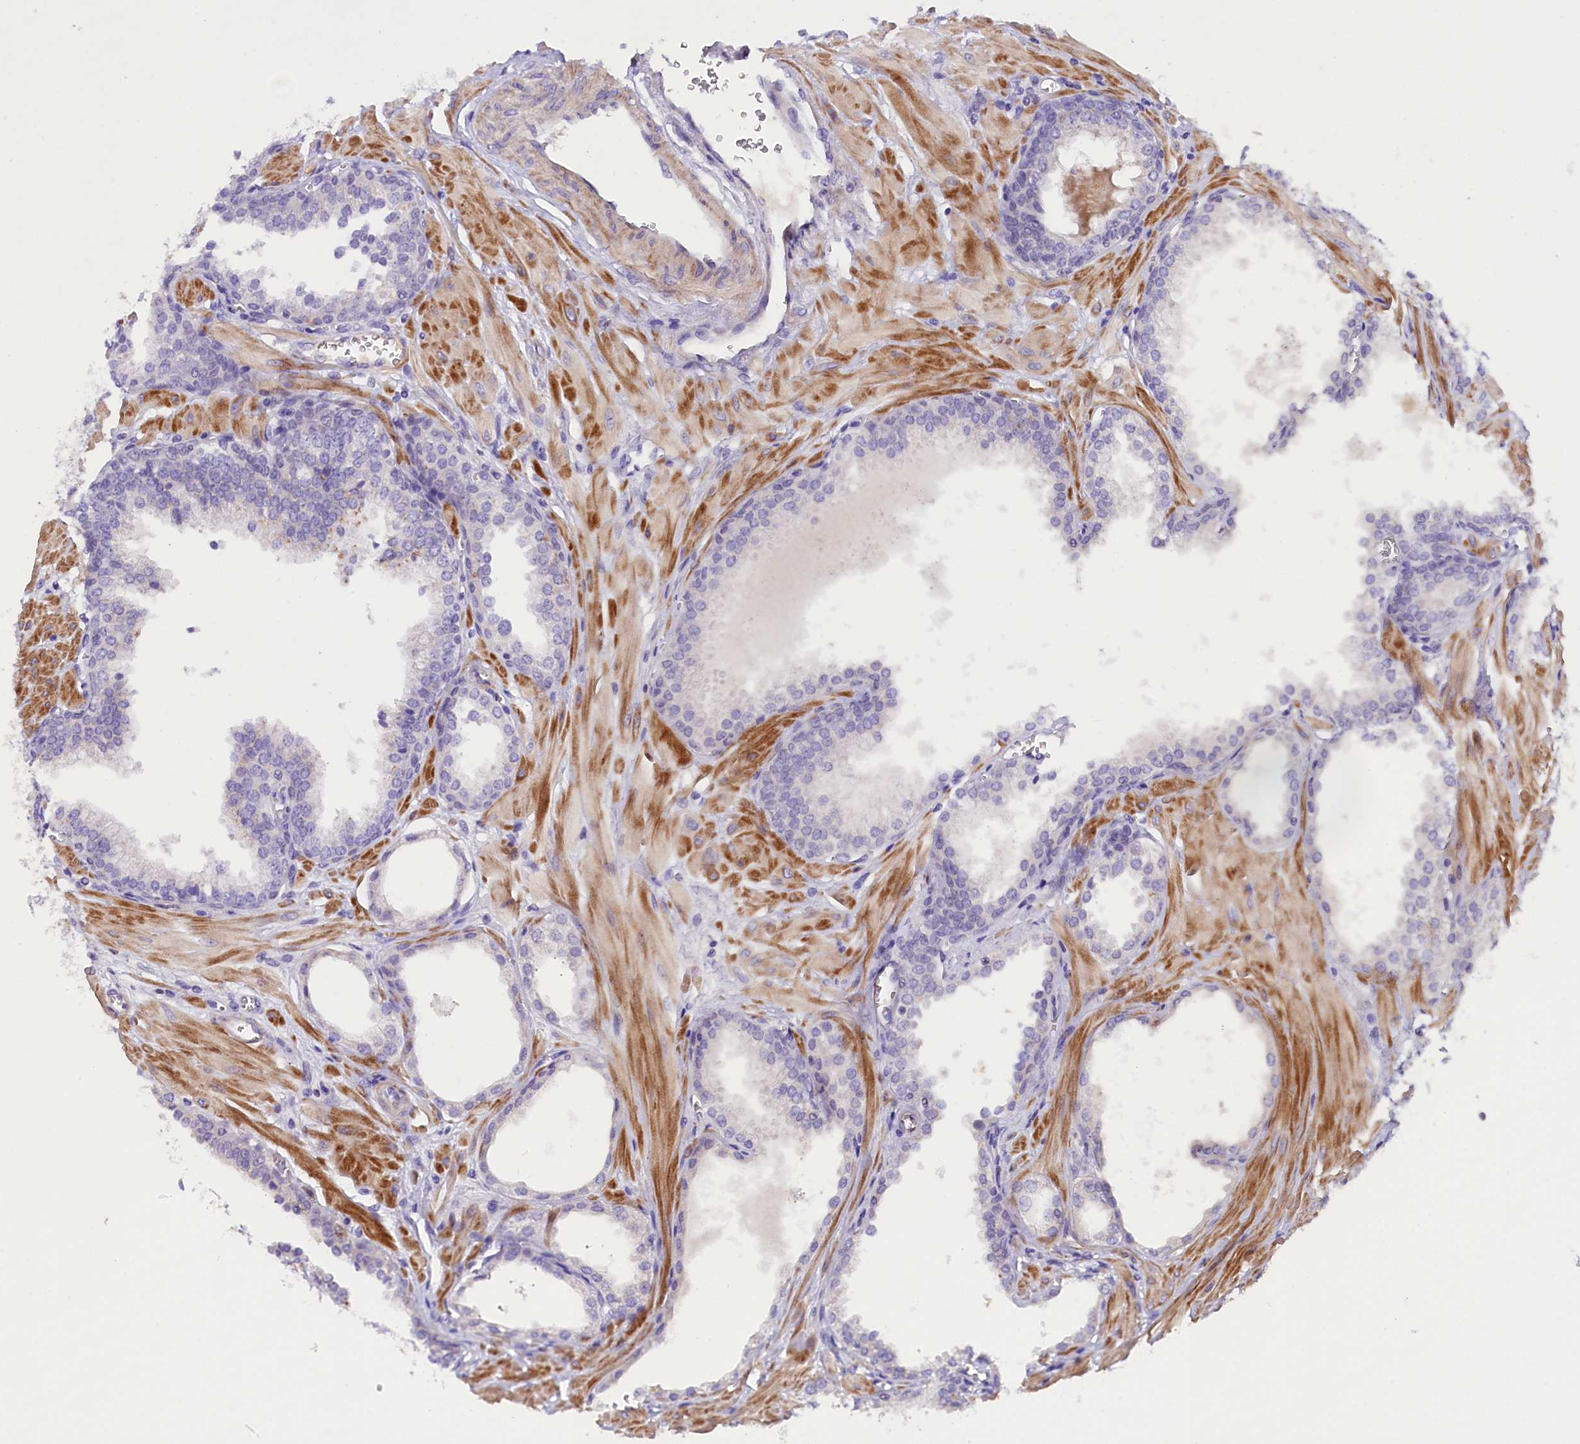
{"staining": {"intensity": "negative", "quantity": "none", "location": "none"}, "tissue": "prostate cancer", "cell_type": "Tumor cells", "image_type": "cancer", "snomed": [{"axis": "morphology", "description": "Adenocarcinoma, Low grade"}, {"axis": "topography", "description": "Prostate"}], "caption": "This is a image of immunohistochemistry (IHC) staining of prostate cancer (adenocarcinoma (low-grade)), which shows no expression in tumor cells.", "gene": "MEX3B", "patient": {"sex": "male", "age": 67}}